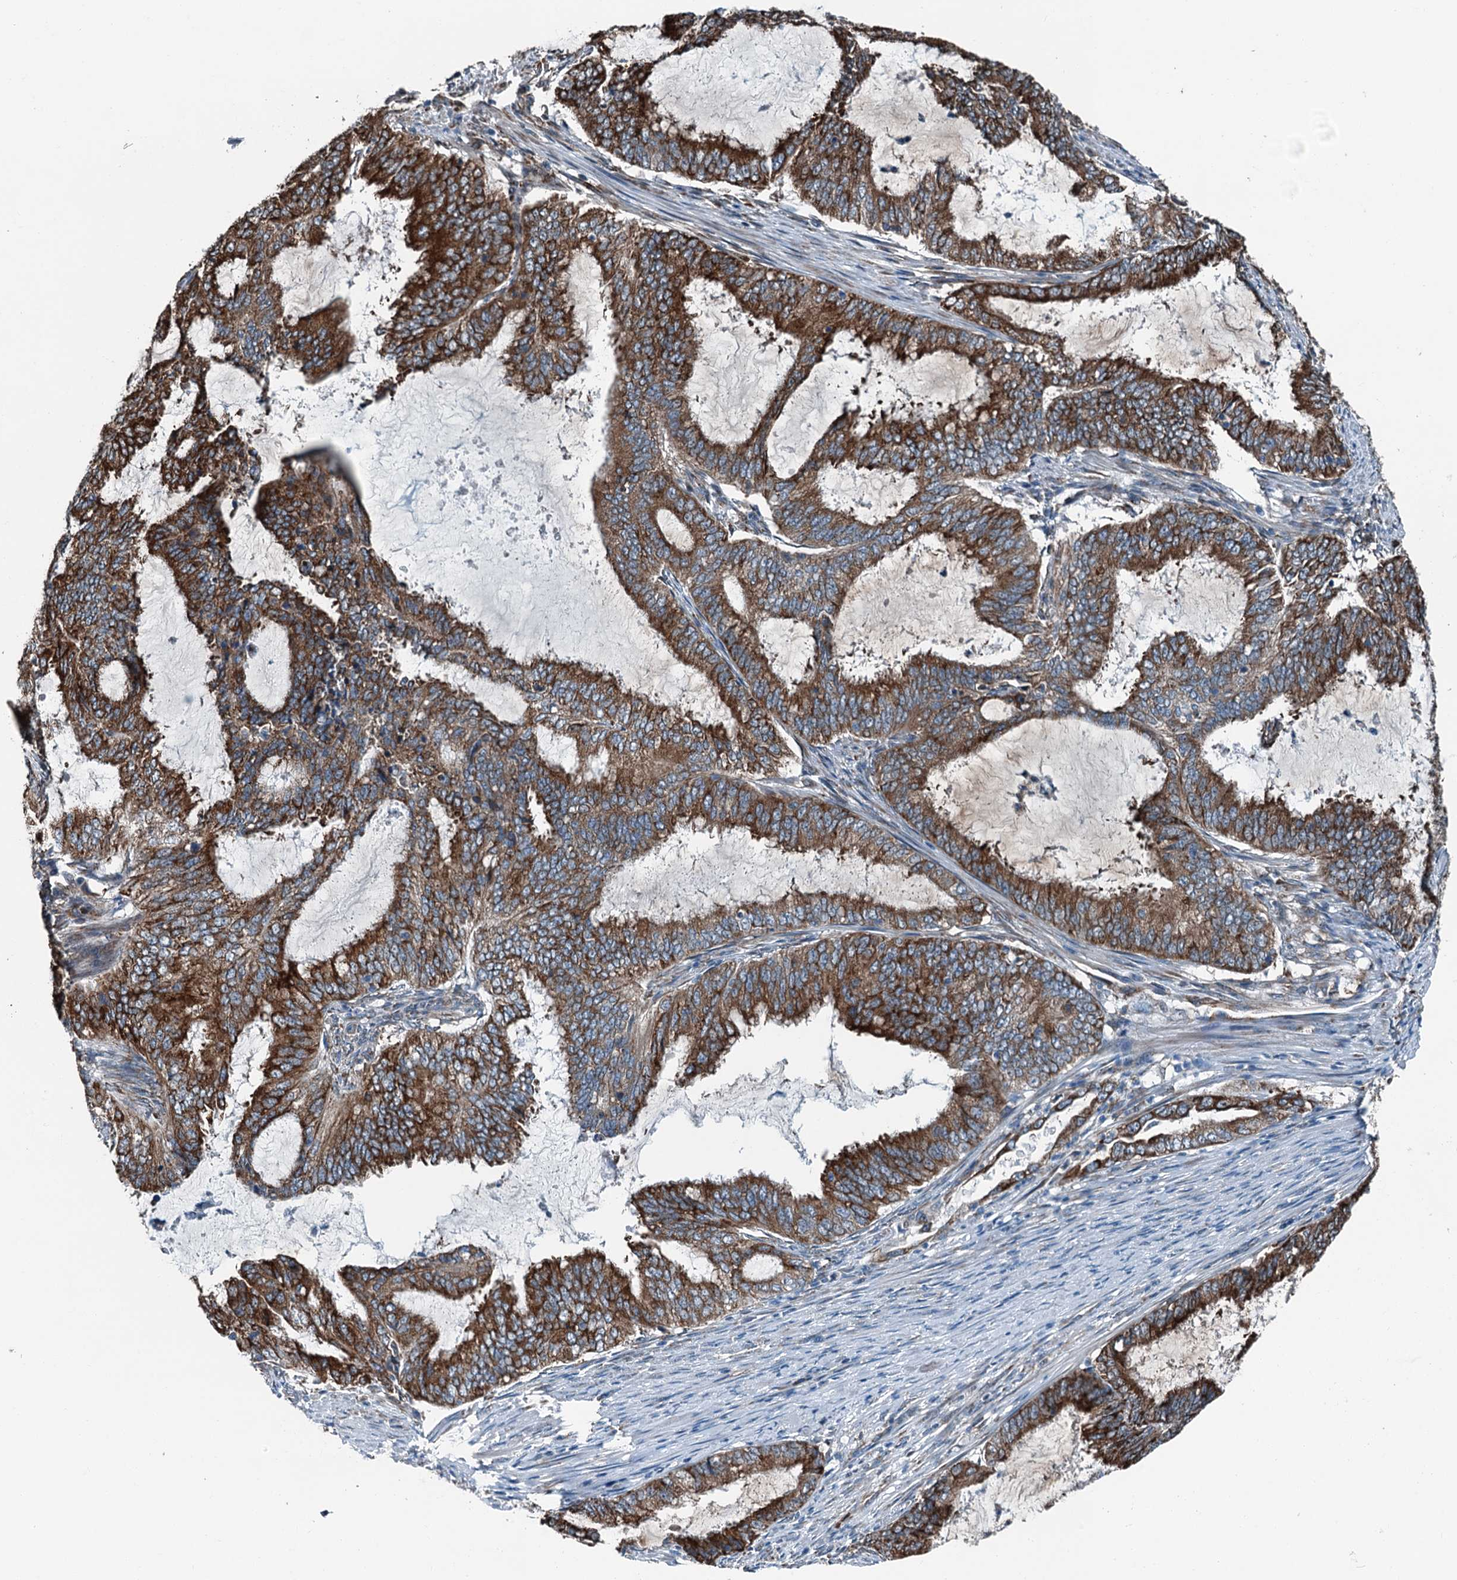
{"staining": {"intensity": "strong", "quantity": ">75%", "location": "cytoplasmic/membranous"}, "tissue": "endometrial cancer", "cell_type": "Tumor cells", "image_type": "cancer", "snomed": [{"axis": "morphology", "description": "Adenocarcinoma, NOS"}, {"axis": "topography", "description": "Endometrium"}], "caption": "Immunohistochemical staining of human endometrial cancer demonstrates high levels of strong cytoplasmic/membranous positivity in approximately >75% of tumor cells. (brown staining indicates protein expression, while blue staining denotes nuclei).", "gene": "TAMALIN", "patient": {"sex": "female", "age": 51}}